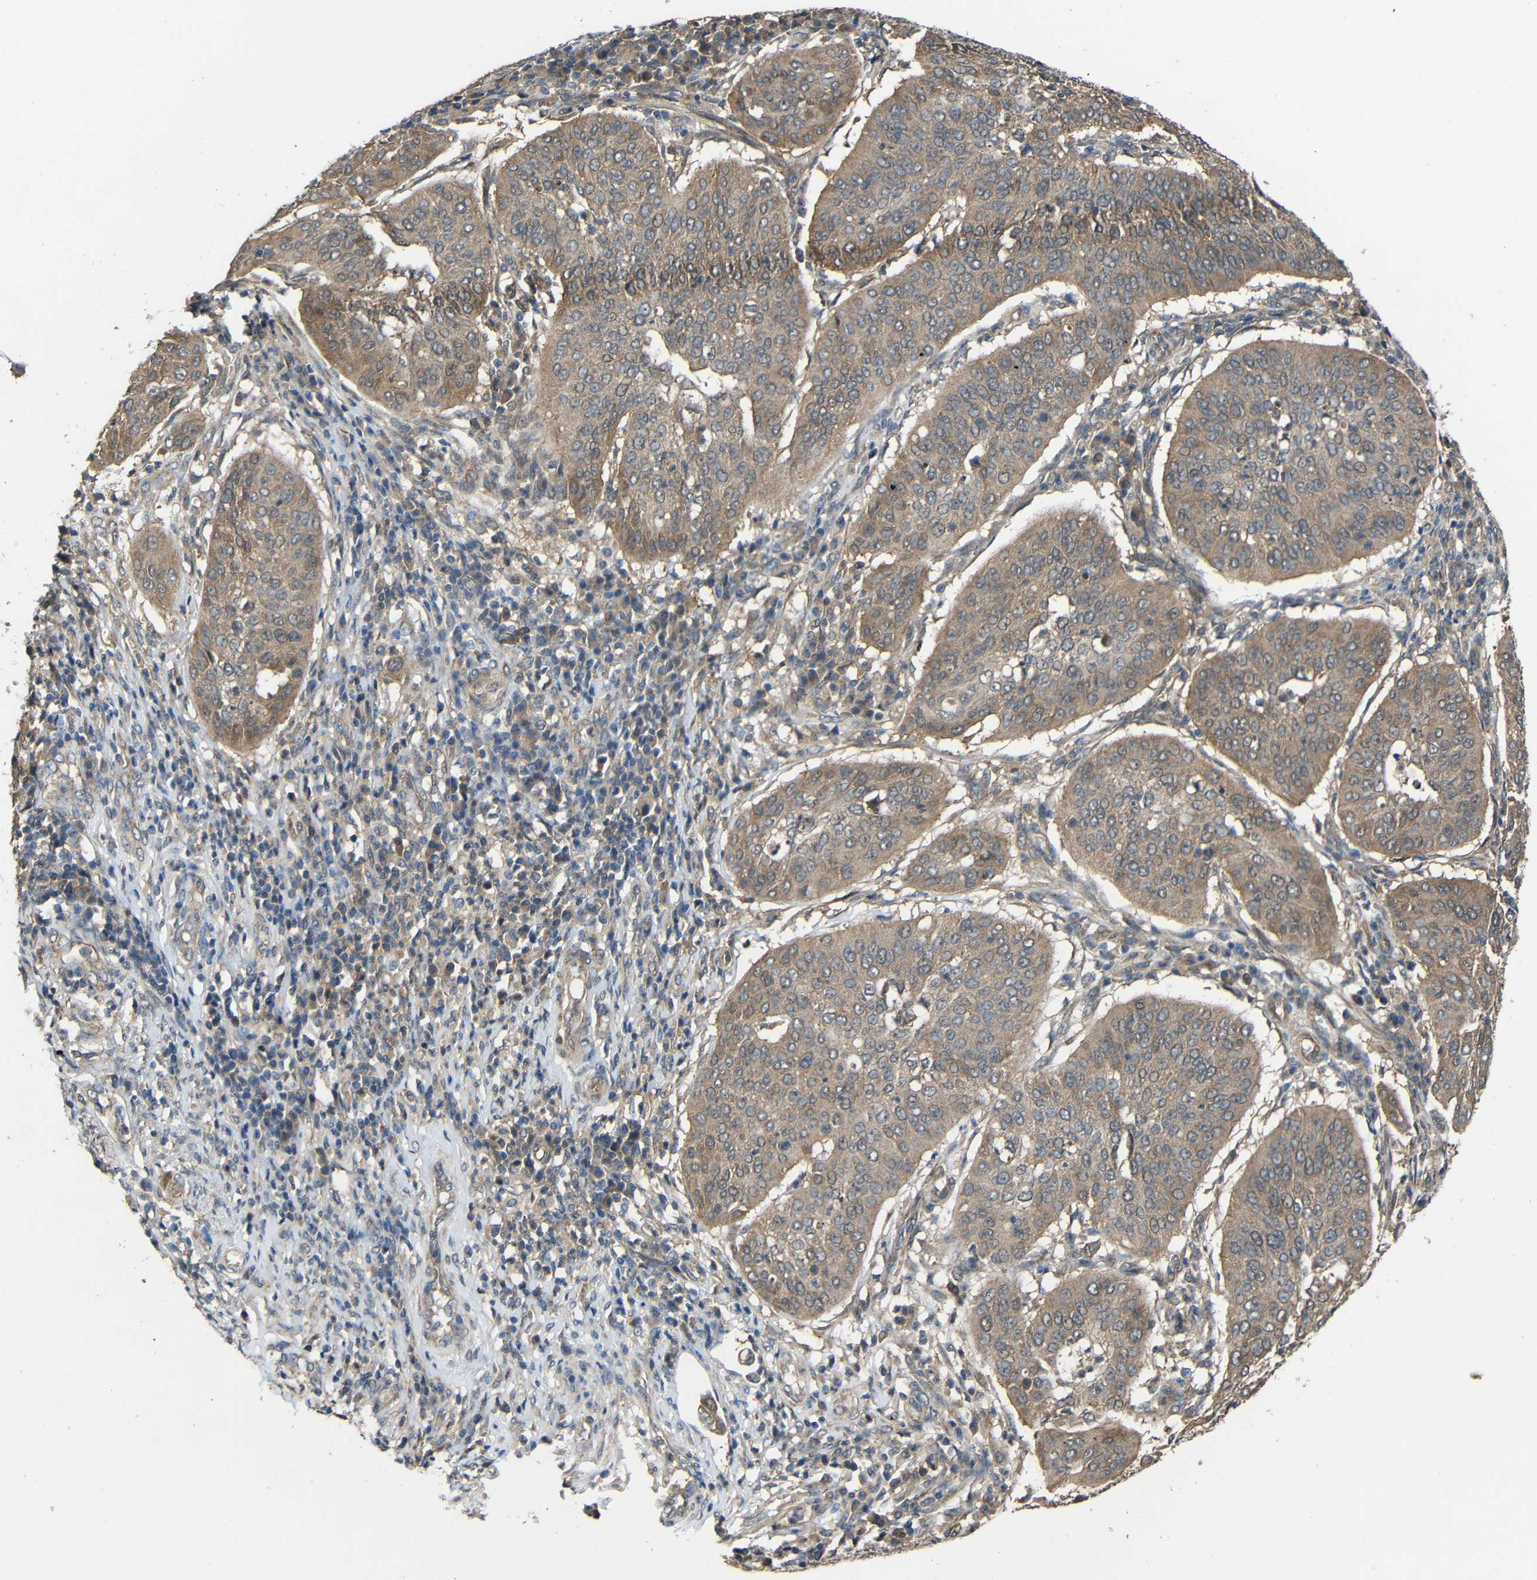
{"staining": {"intensity": "moderate", "quantity": ">75%", "location": "cytoplasmic/membranous"}, "tissue": "cervical cancer", "cell_type": "Tumor cells", "image_type": "cancer", "snomed": [{"axis": "morphology", "description": "Normal tissue, NOS"}, {"axis": "morphology", "description": "Squamous cell carcinoma, NOS"}, {"axis": "topography", "description": "Cervix"}], "caption": "The immunohistochemical stain labels moderate cytoplasmic/membranous staining in tumor cells of cervical cancer (squamous cell carcinoma) tissue.", "gene": "CHST9", "patient": {"sex": "female", "age": 39}}